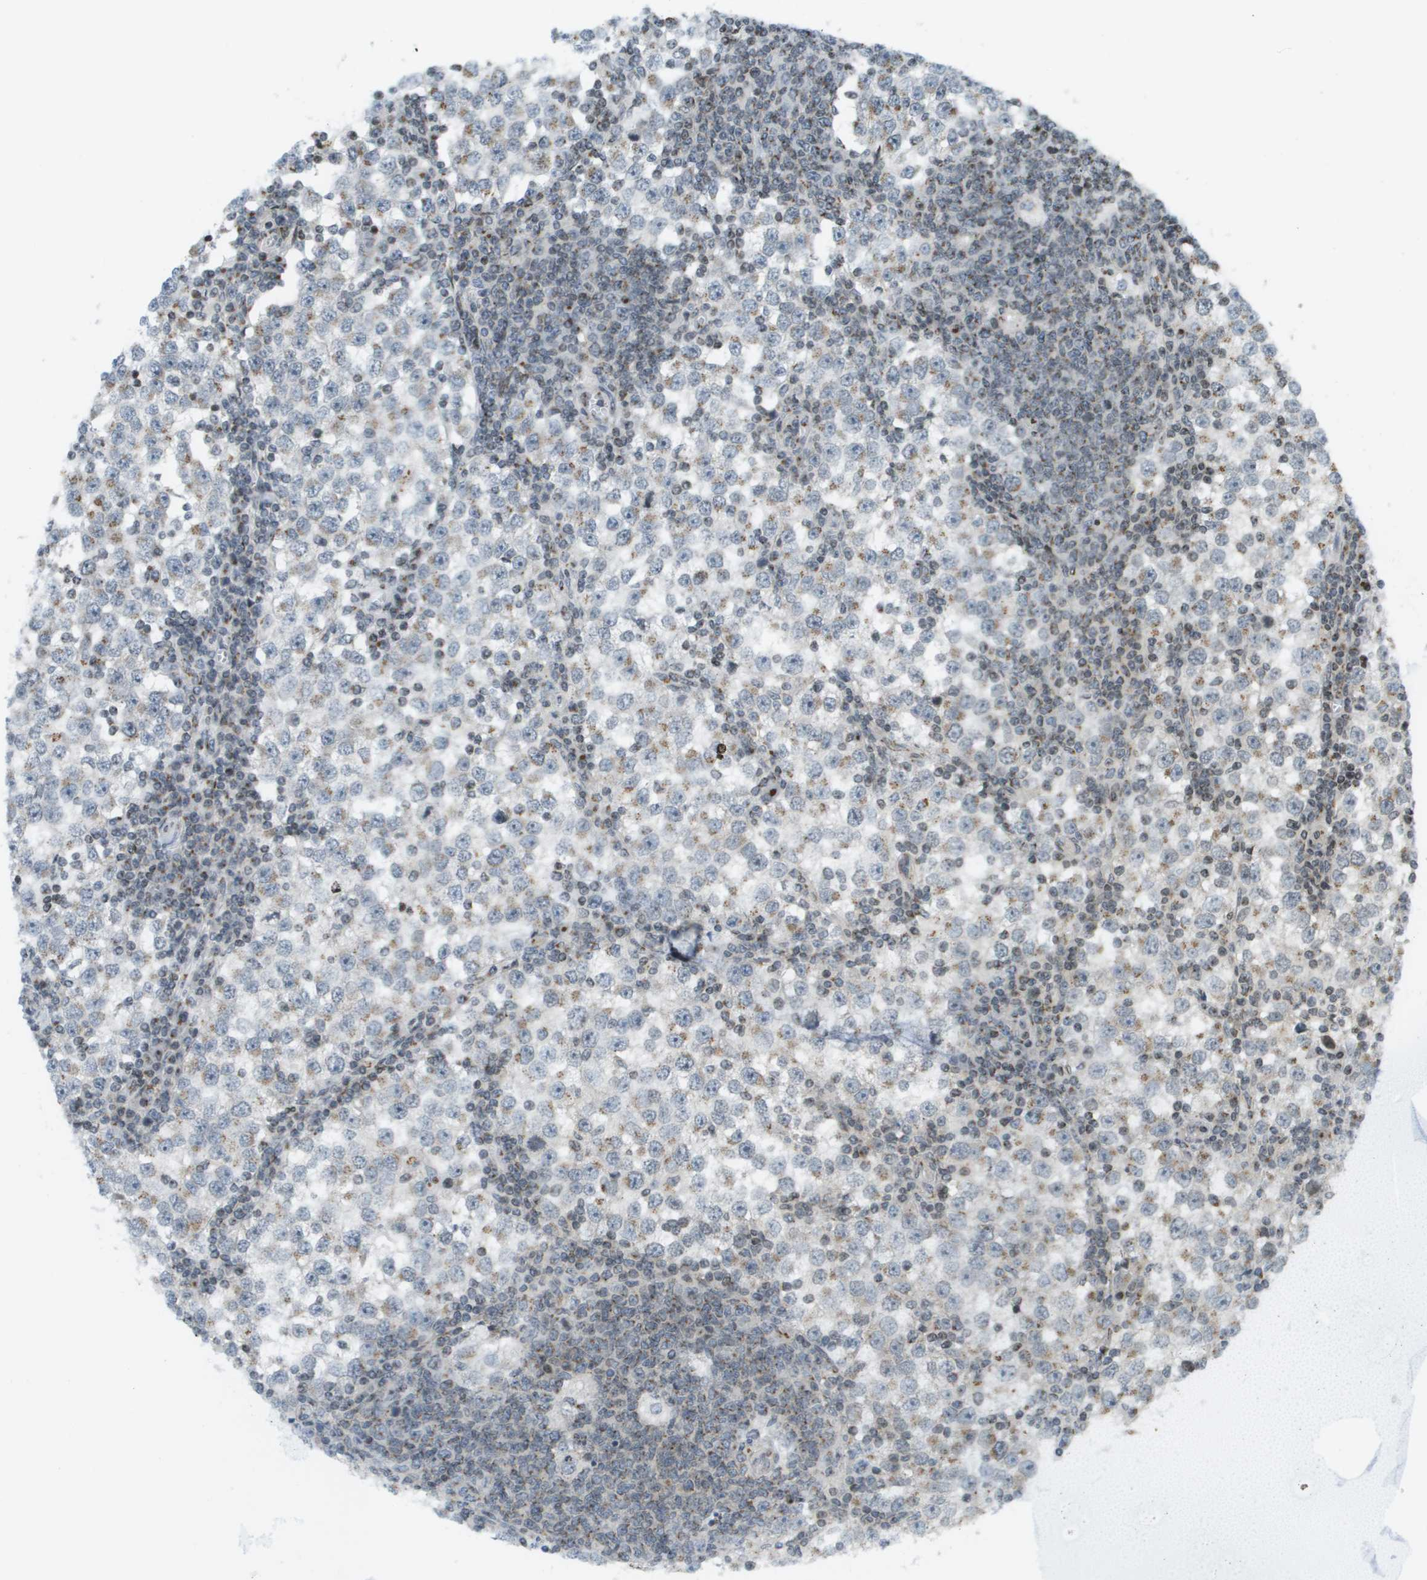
{"staining": {"intensity": "weak", "quantity": "<25%", "location": "cytoplasmic/membranous"}, "tissue": "testis cancer", "cell_type": "Tumor cells", "image_type": "cancer", "snomed": [{"axis": "morphology", "description": "Seminoma, NOS"}, {"axis": "topography", "description": "Testis"}], "caption": "Testis seminoma was stained to show a protein in brown. There is no significant positivity in tumor cells. (DAB immunohistochemistry (IHC) with hematoxylin counter stain).", "gene": "EVC", "patient": {"sex": "male", "age": 65}}